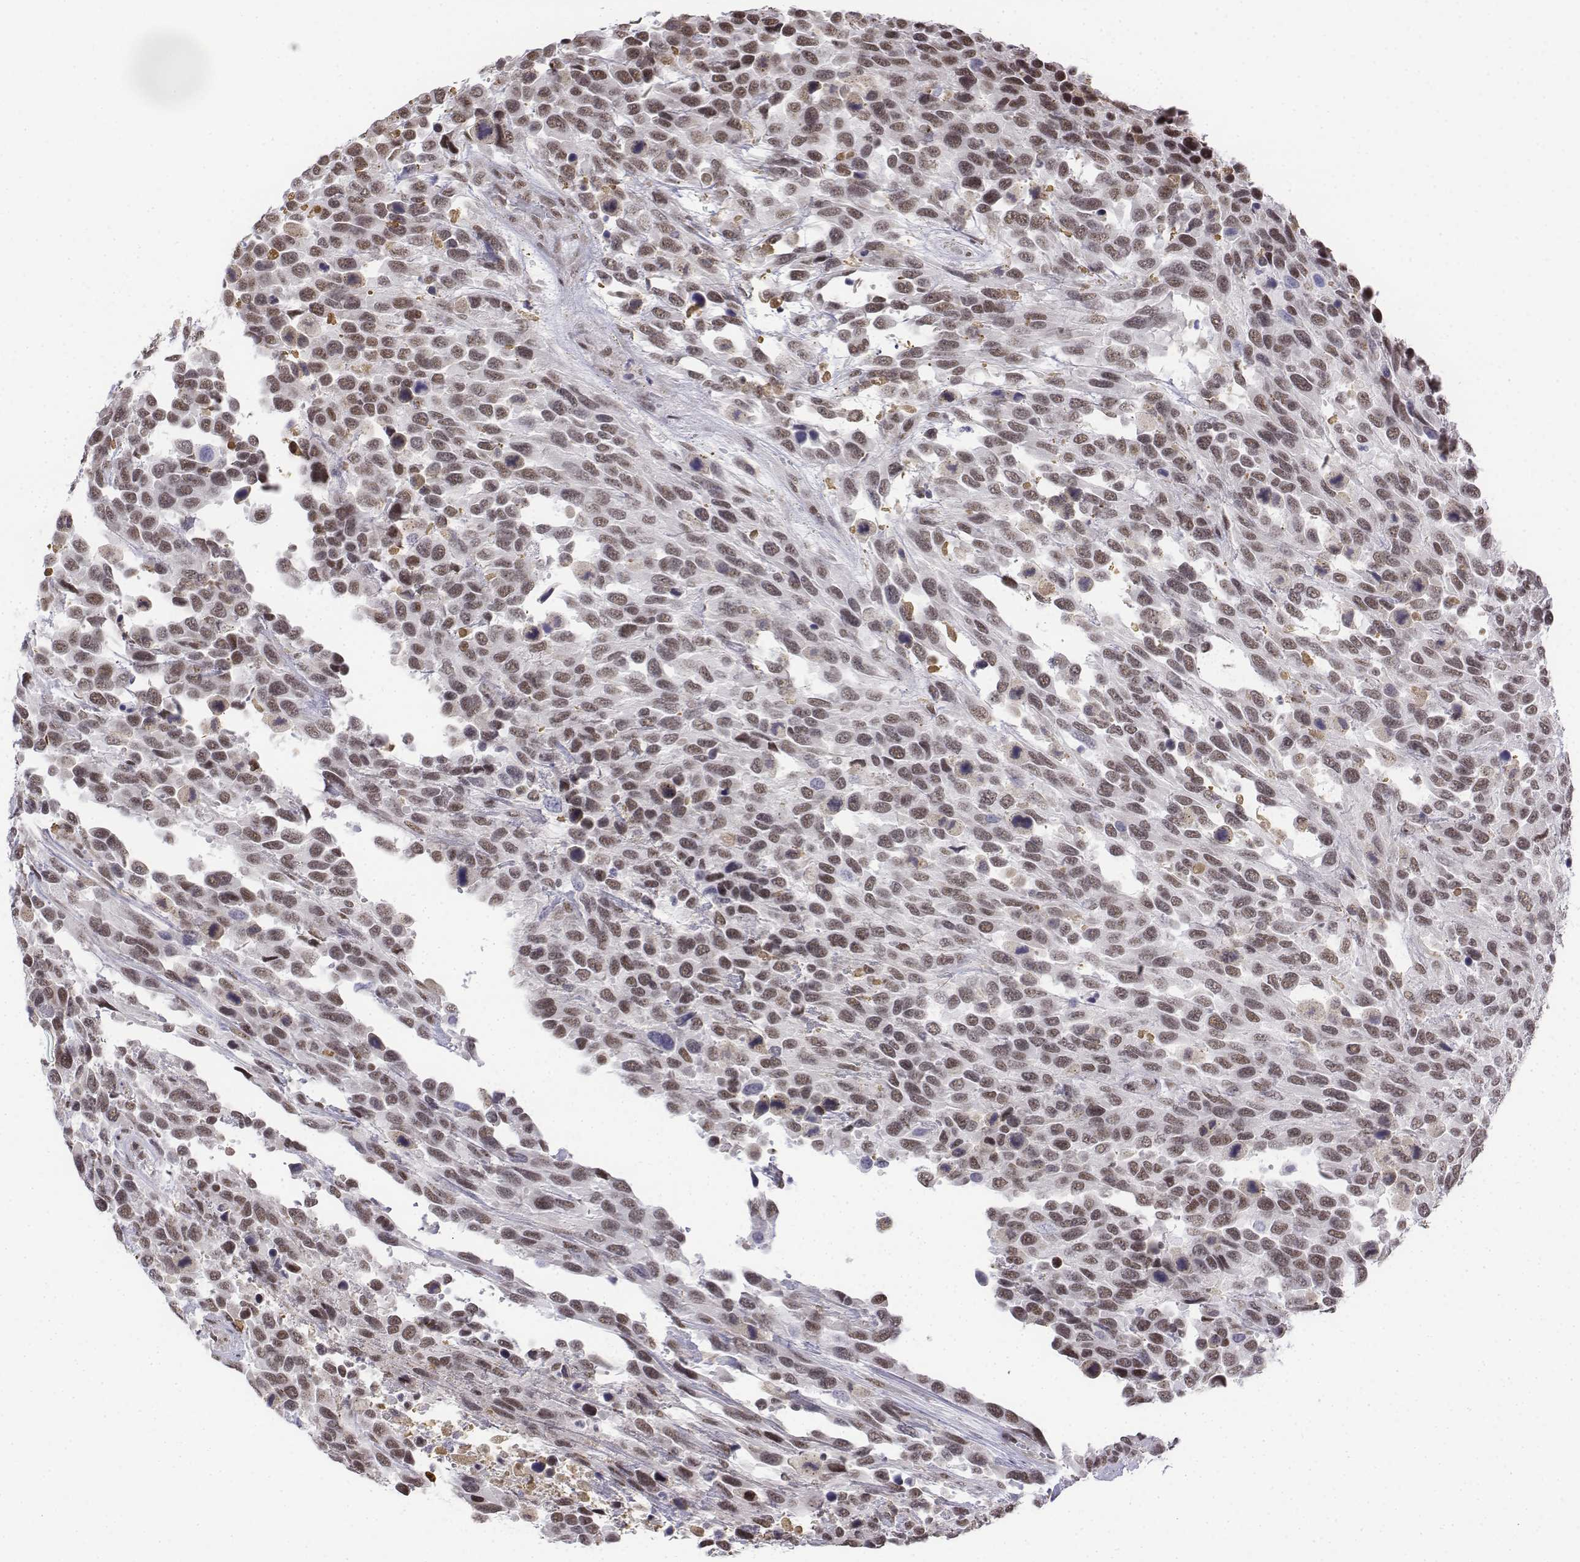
{"staining": {"intensity": "moderate", "quantity": ">75%", "location": "nuclear"}, "tissue": "urothelial cancer", "cell_type": "Tumor cells", "image_type": "cancer", "snomed": [{"axis": "morphology", "description": "Urothelial carcinoma, High grade"}, {"axis": "topography", "description": "Urinary bladder"}], "caption": "Immunohistochemical staining of urothelial cancer demonstrates medium levels of moderate nuclear protein positivity in about >75% of tumor cells.", "gene": "SETD1A", "patient": {"sex": "female", "age": 70}}